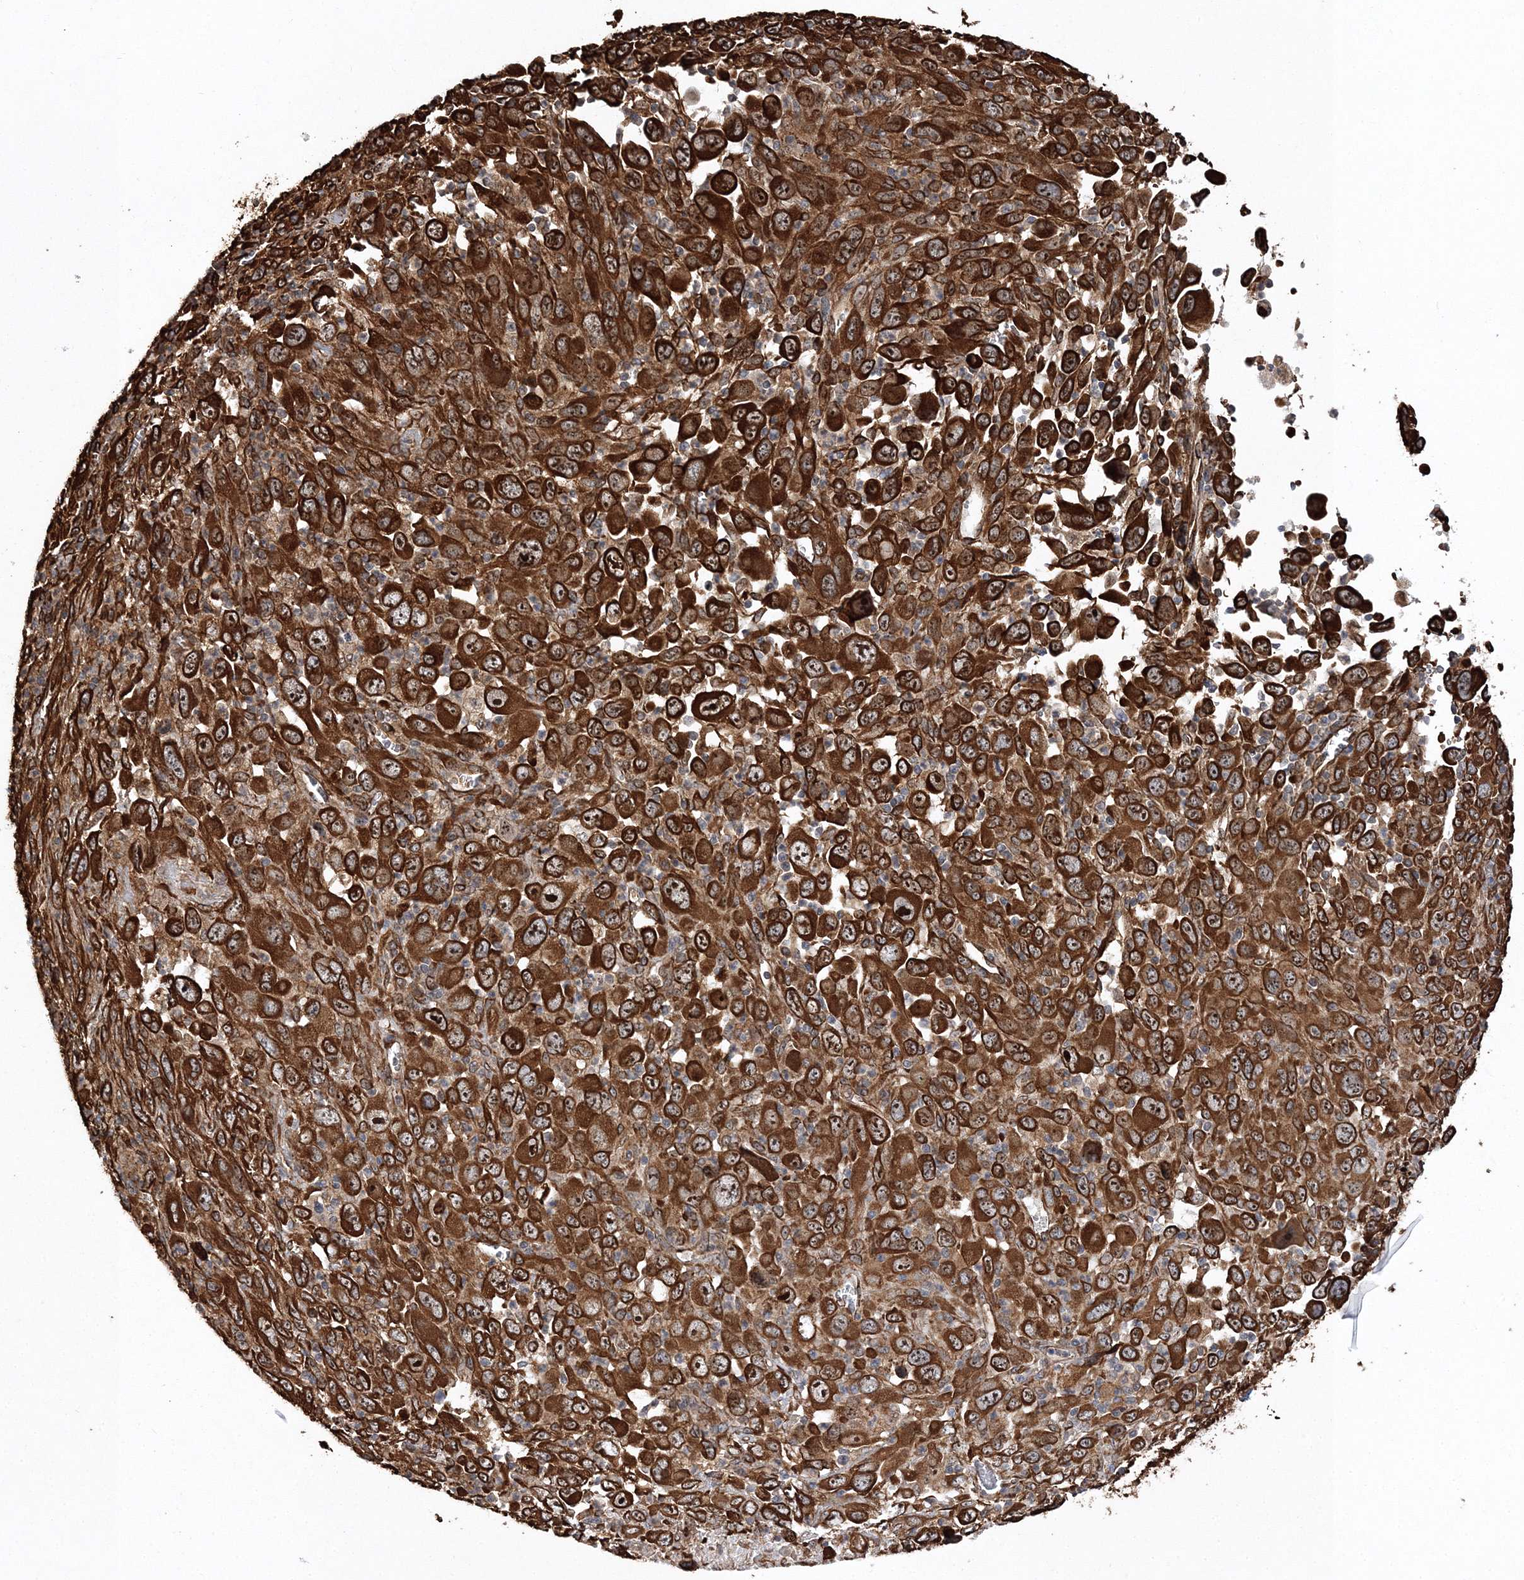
{"staining": {"intensity": "strong", "quantity": ">75%", "location": "cytoplasmic/membranous,nuclear"}, "tissue": "melanoma", "cell_type": "Tumor cells", "image_type": "cancer", "snomed": [{"axis": "morphology", "description": "Malignant melanoma, Metastatic site"}, {"axis": "topography", "description": "Skin"}], "caption": "Immunohistochemical staining of human malignant melanoma (metastatic site) demonstrates high levels of strong cytoplasmic/membranous and nuclear protein expression in approximately >75% of tumor cells. (DAB (3,3'-diaminobenzidine) IHC, brown staining for protein, blue staining for nuclei).", "gene": "SCRN3", "patient": {"sex": "female", "age": 56}}